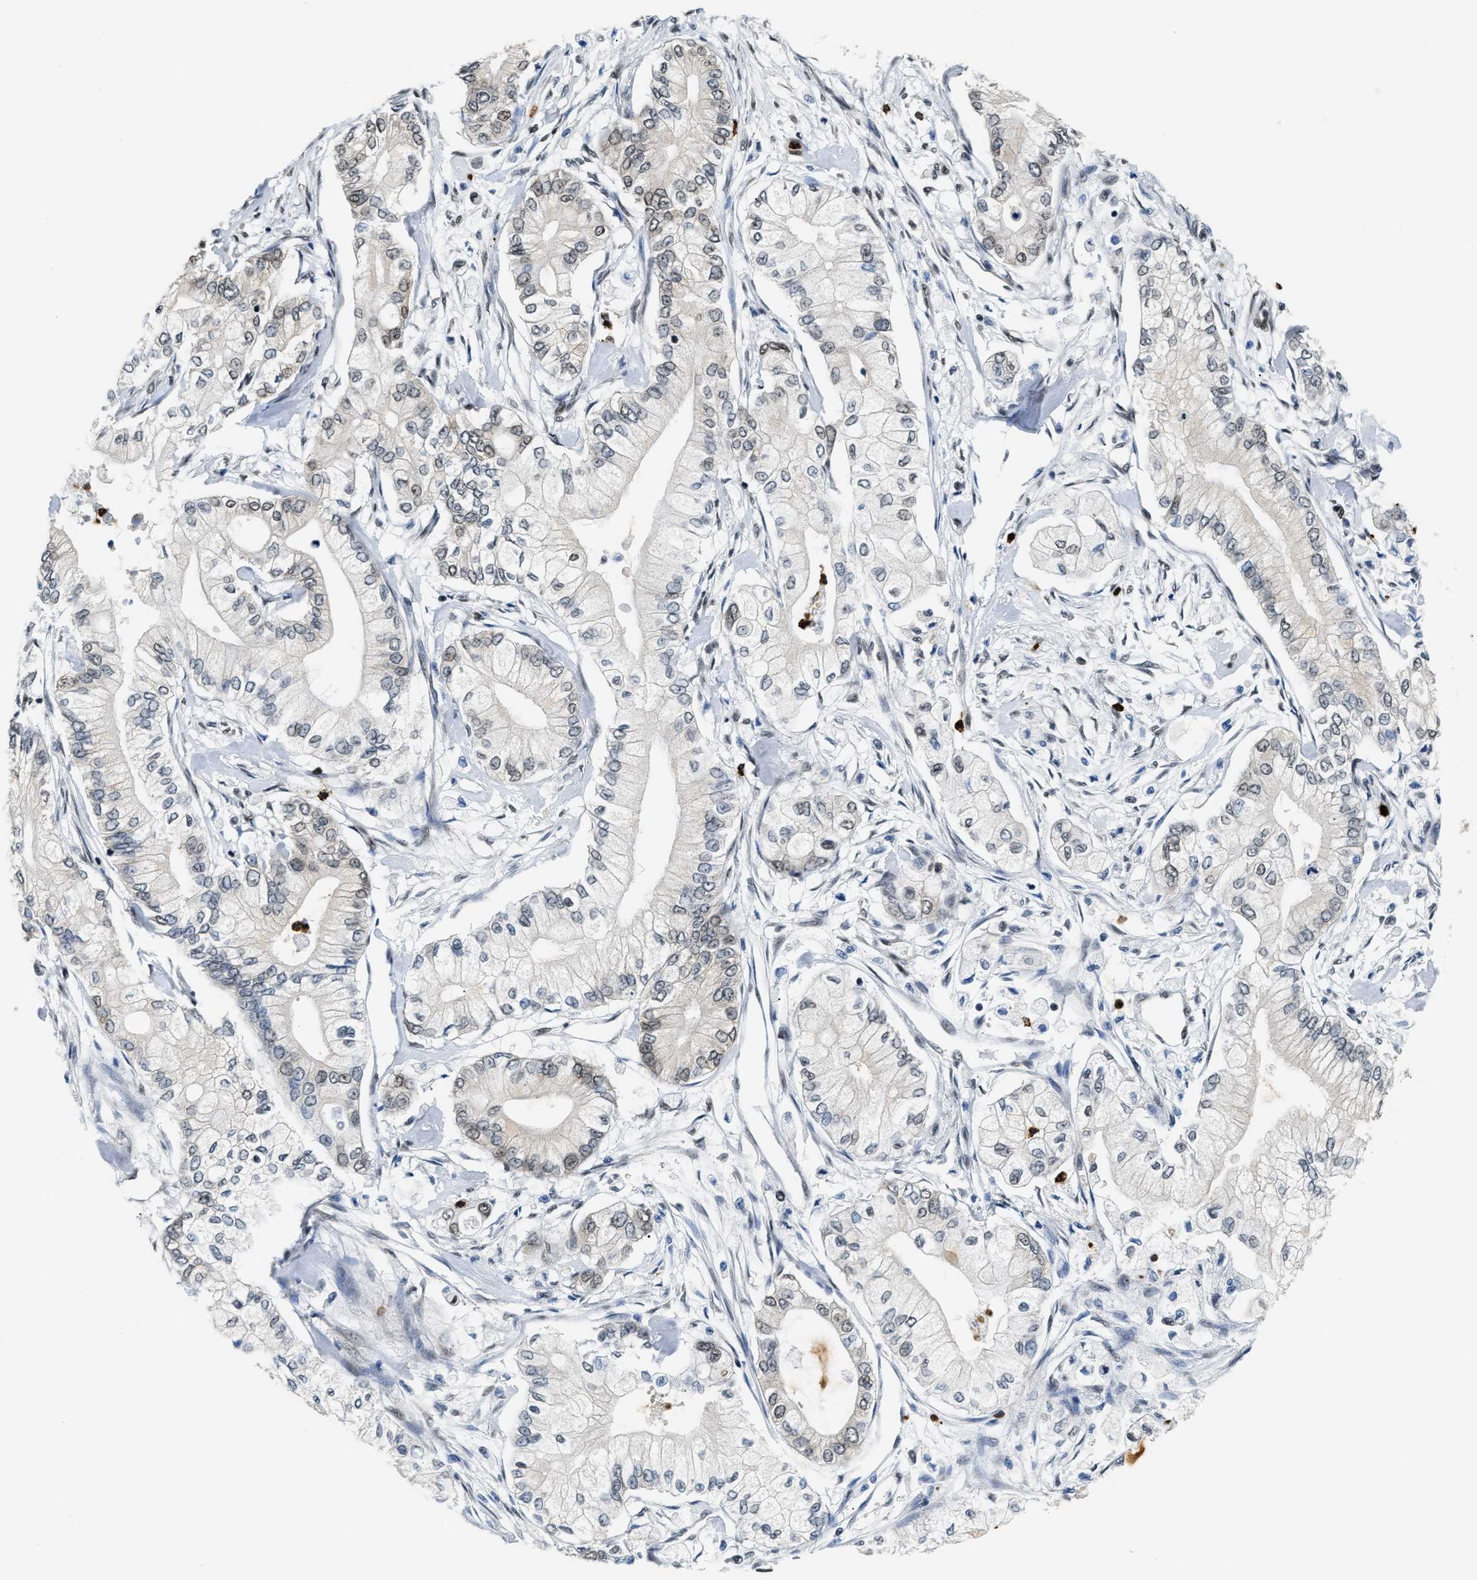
{"staining": {"intensity": "negative", "quantity": "none", "location": "none"}, "tissue": "pancreatic cancer", "cell_type": "Tumor cells", "image_type": "cancer", "snomed": [{"axis": "morphology", "description": "Adenocarcinoma, NOS"}, {"axis": "topography", "description": "Pancreas"}], "caption": "This histopathology image is of adenocarcinoma (pancreatic) stained with IHC to label a protein in brown with the nuclei are counter-stained blue. There is no positivity in tumor cells.", "gene": "CCNDBP1", "patient": {"sex": "male", "age": 70}}